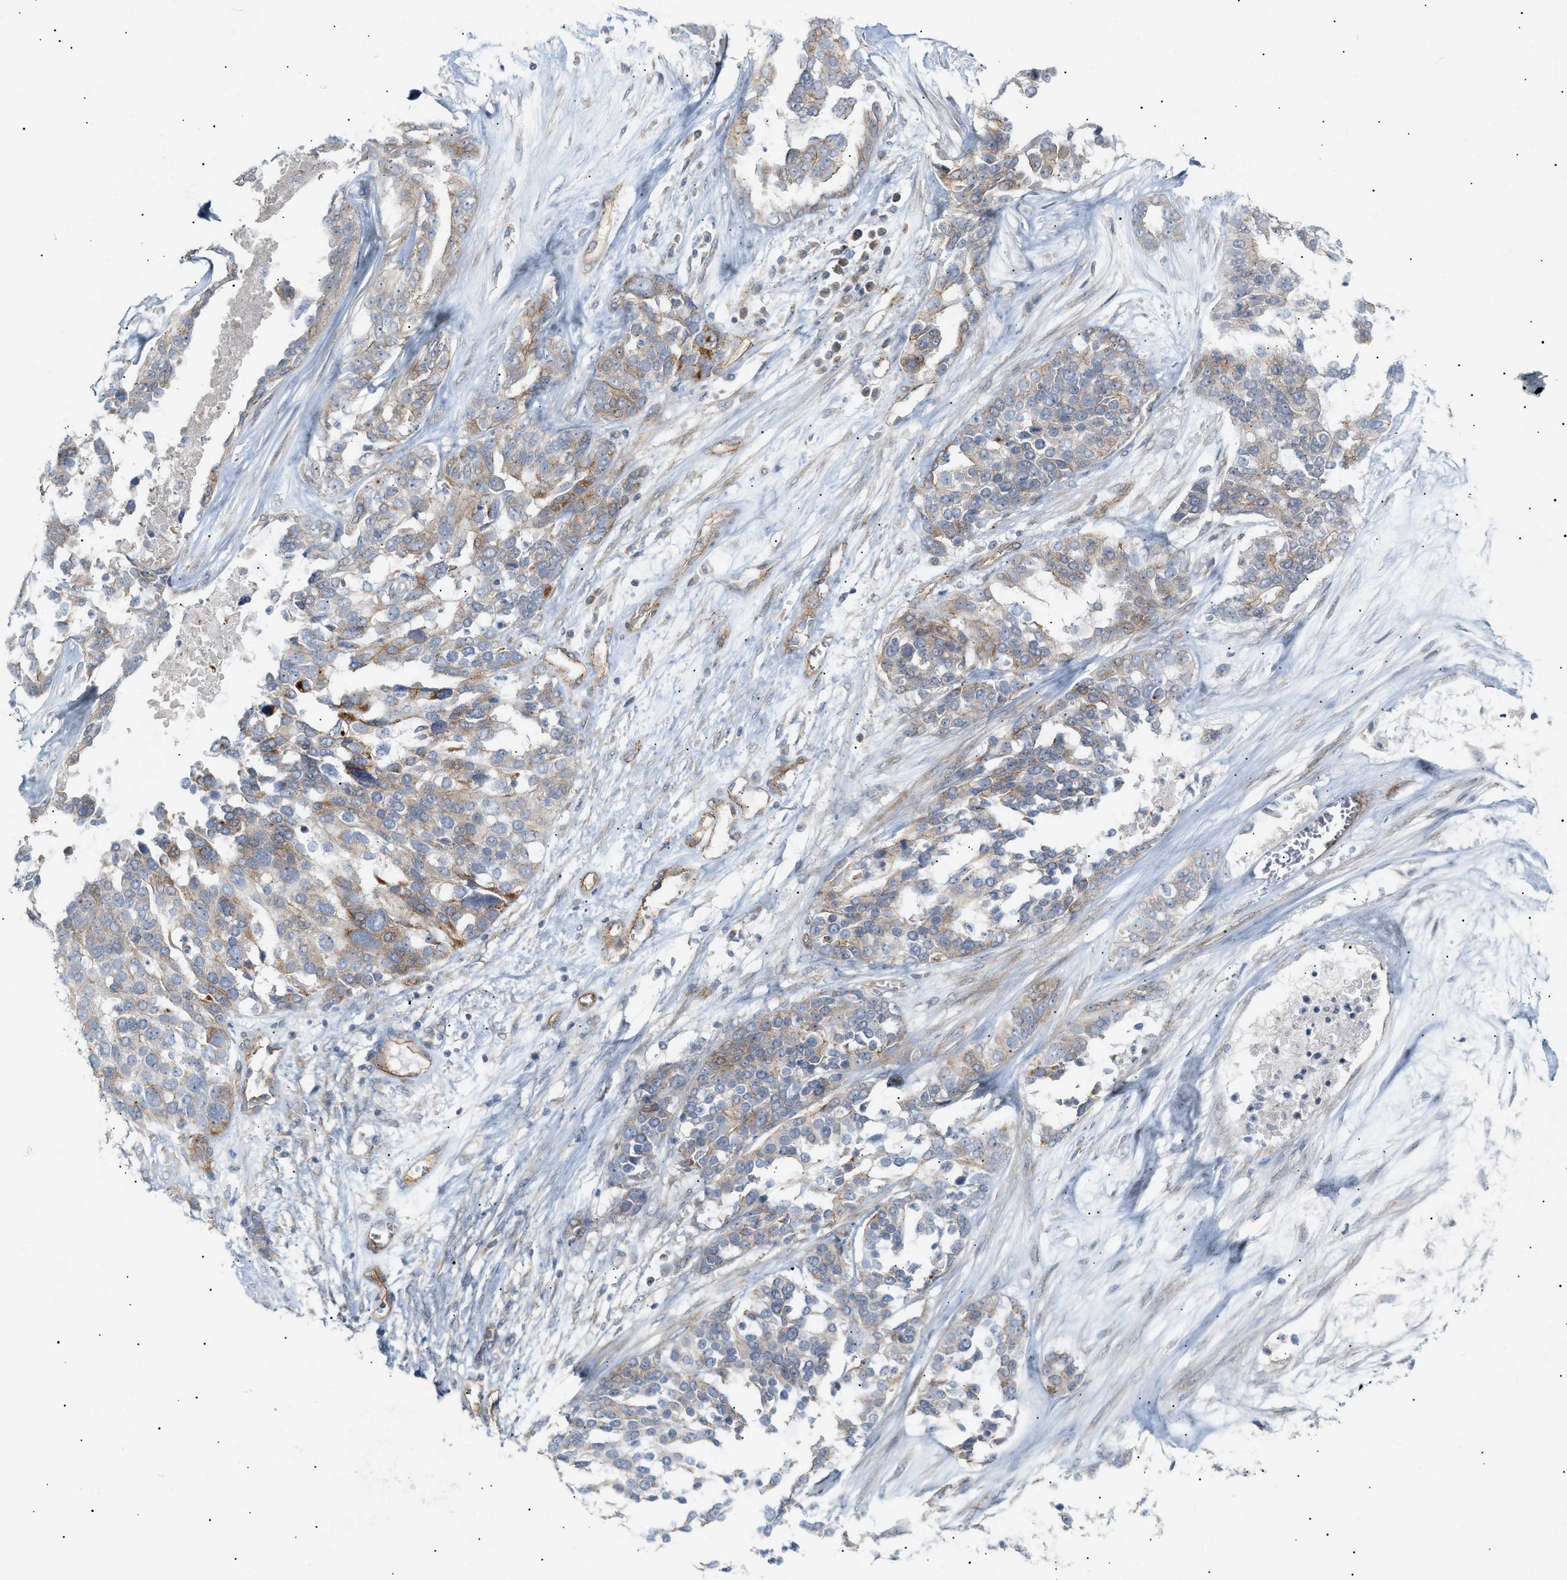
{"staining": {"intensity": "moderate", "quantity": "25%-75%", "location": "cytoplasmic/membranous"}, "tissue": "ovarian cancer", "cell_type": "Tumor cells", "image_type": "cancer", "snomed": [{"axis": "morphology", "description": "Cystadenocarcinoma, serous, NOS"}, {"axis": "topography", "description": "Ovary"}], "caption": "An image showing moderate cytoplasmic/membranous positivity in about 25%-75% of tumor cells in serous cystadenocarcinoma (ovarian), as visualized by brown immunohistochemical staining.", "gene": "ZFHX2", "patient": {"sex": "female", "age": 44}}